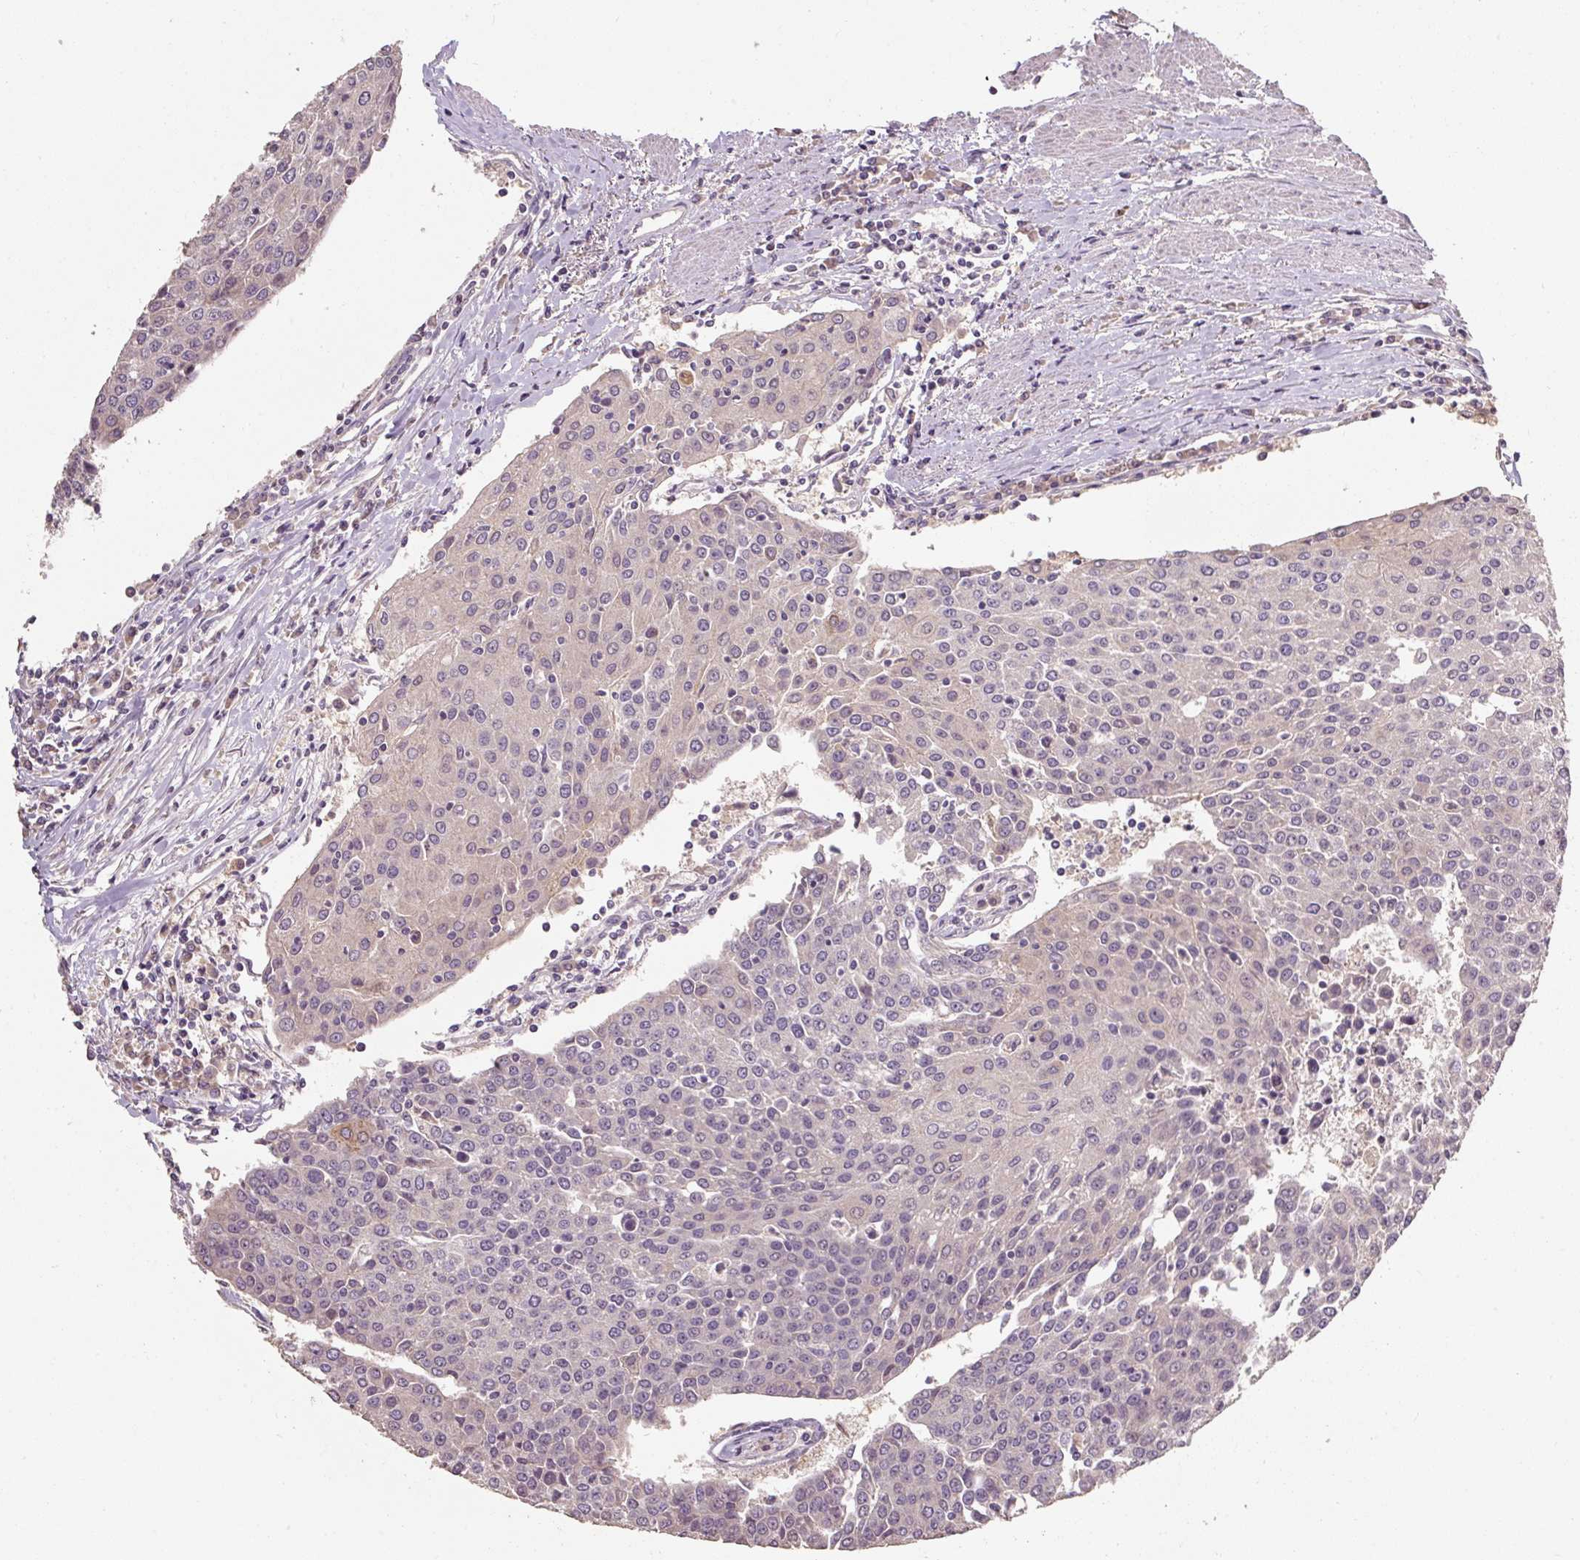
{"staining": {"intensity": "negative", "quantity": "none", "location": "none"}, "tissue": "urothelial cancer", "cell_type": "Tumor cells", "image_type": "cancer", "snomed": [{"axis": "morphology", "description": "Urothelial carcinoma, High grade"}, {"axis": "topography", "description": "Urinary bladder"}], "caption": "High magnification brightfield microscopy of high-grade urothelial carcinoma stained with DAB (3,3'-diaminobenzidine) (brown) and counterstained with hematoxylin (blue): tumor cells show no significant expression. (DAB (3,3'-diaminobenzidine) IHC visualized using brightfield microscopy, high magnification).", "gene": "CFAP65", "patient": {"sex": "female", "age": 85}}